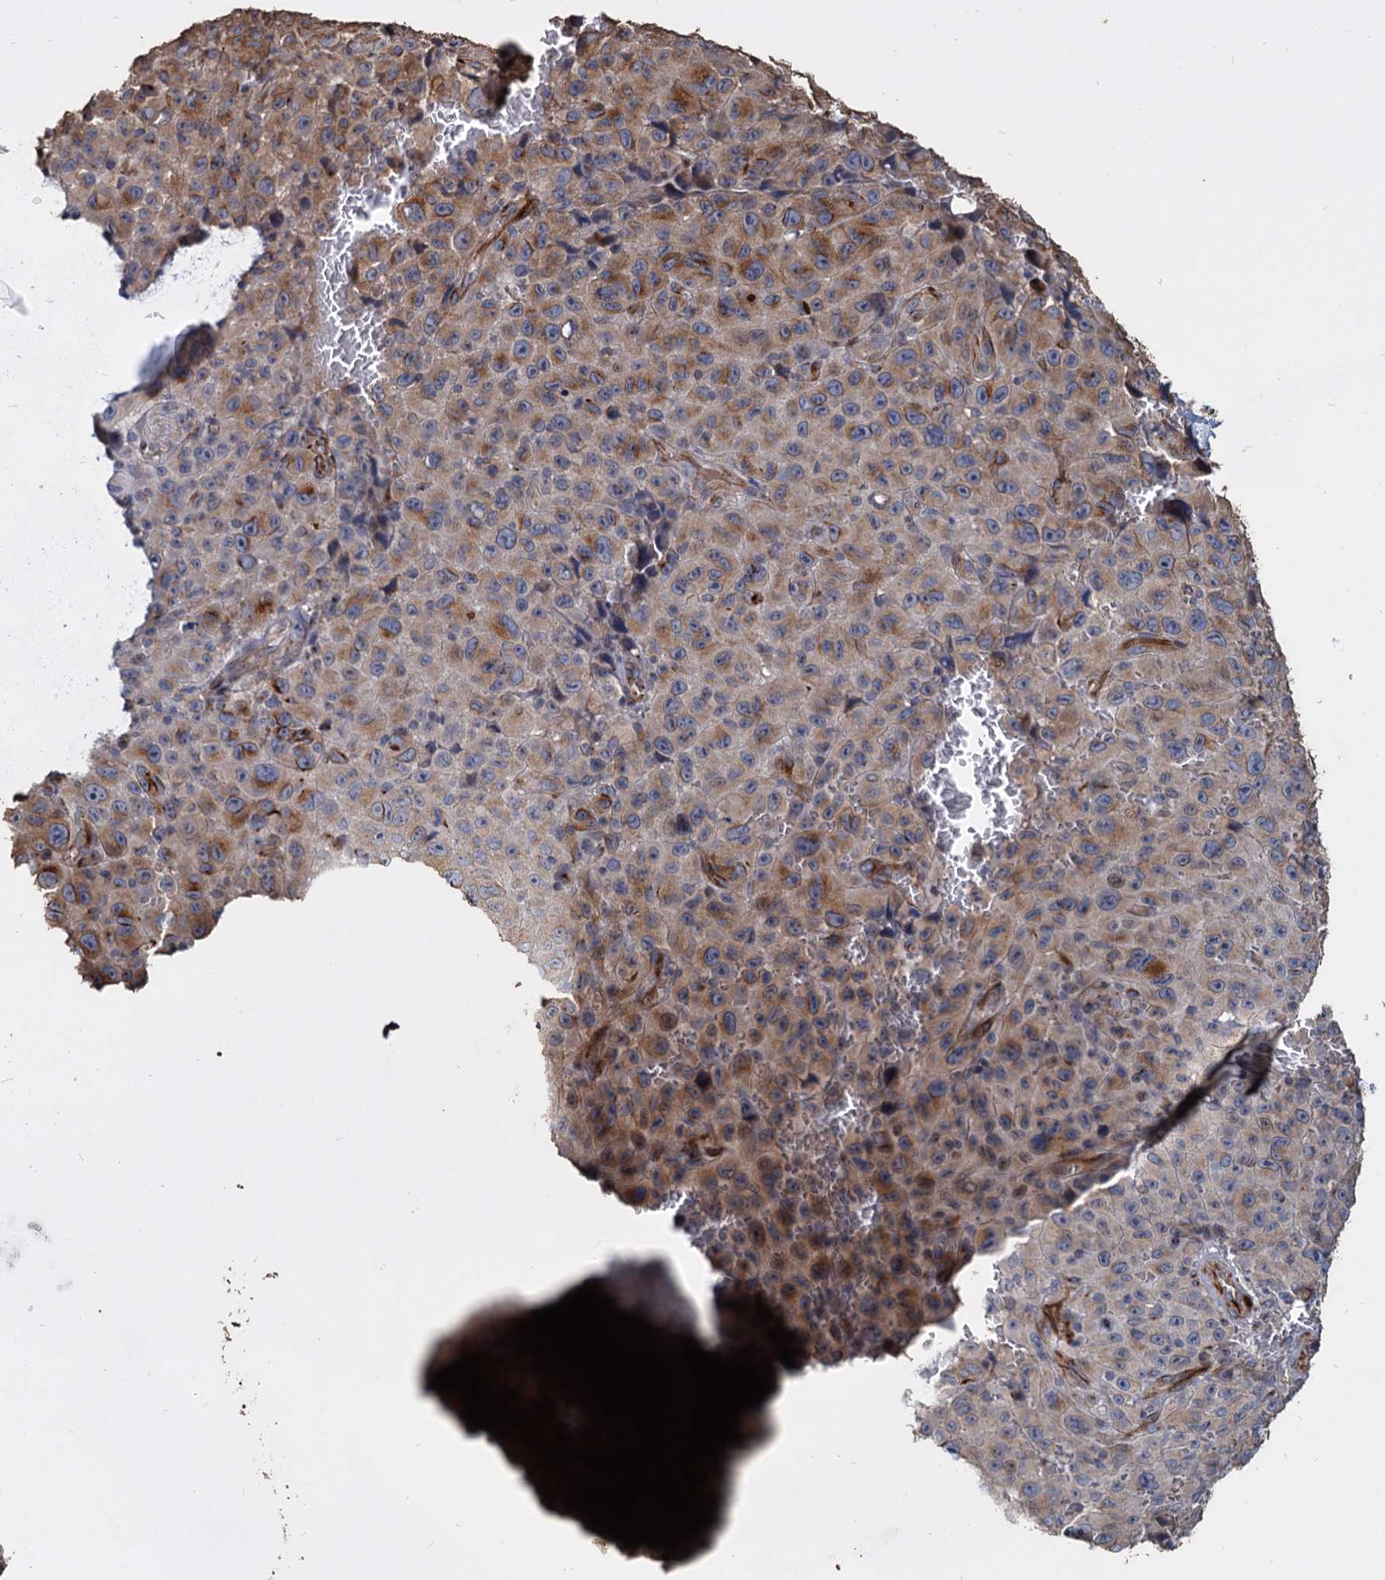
{"staining": {"intensity": "moderate", "quantity": "<25%", "location": "cytoplasmic/membranous"}, "tissue": "melanoma", "cell_type": "Tumor cells", "image_type": "cancer", "snomed": [{"axis": "morphology", "description": "Malignant melanoma, NOS"}, {"axis": "topography", "description": "Skin"}], "caption": "An immunohistochemistry (IHC) micrograph of neoplastic tissue is shown. Protein staining in brown shows moderate cytoplasmic/membranous positivity in malignant melanoma within tumor cells.", "gene": "DEPDC4", "patient": {"sex": "female", "age": 82}}